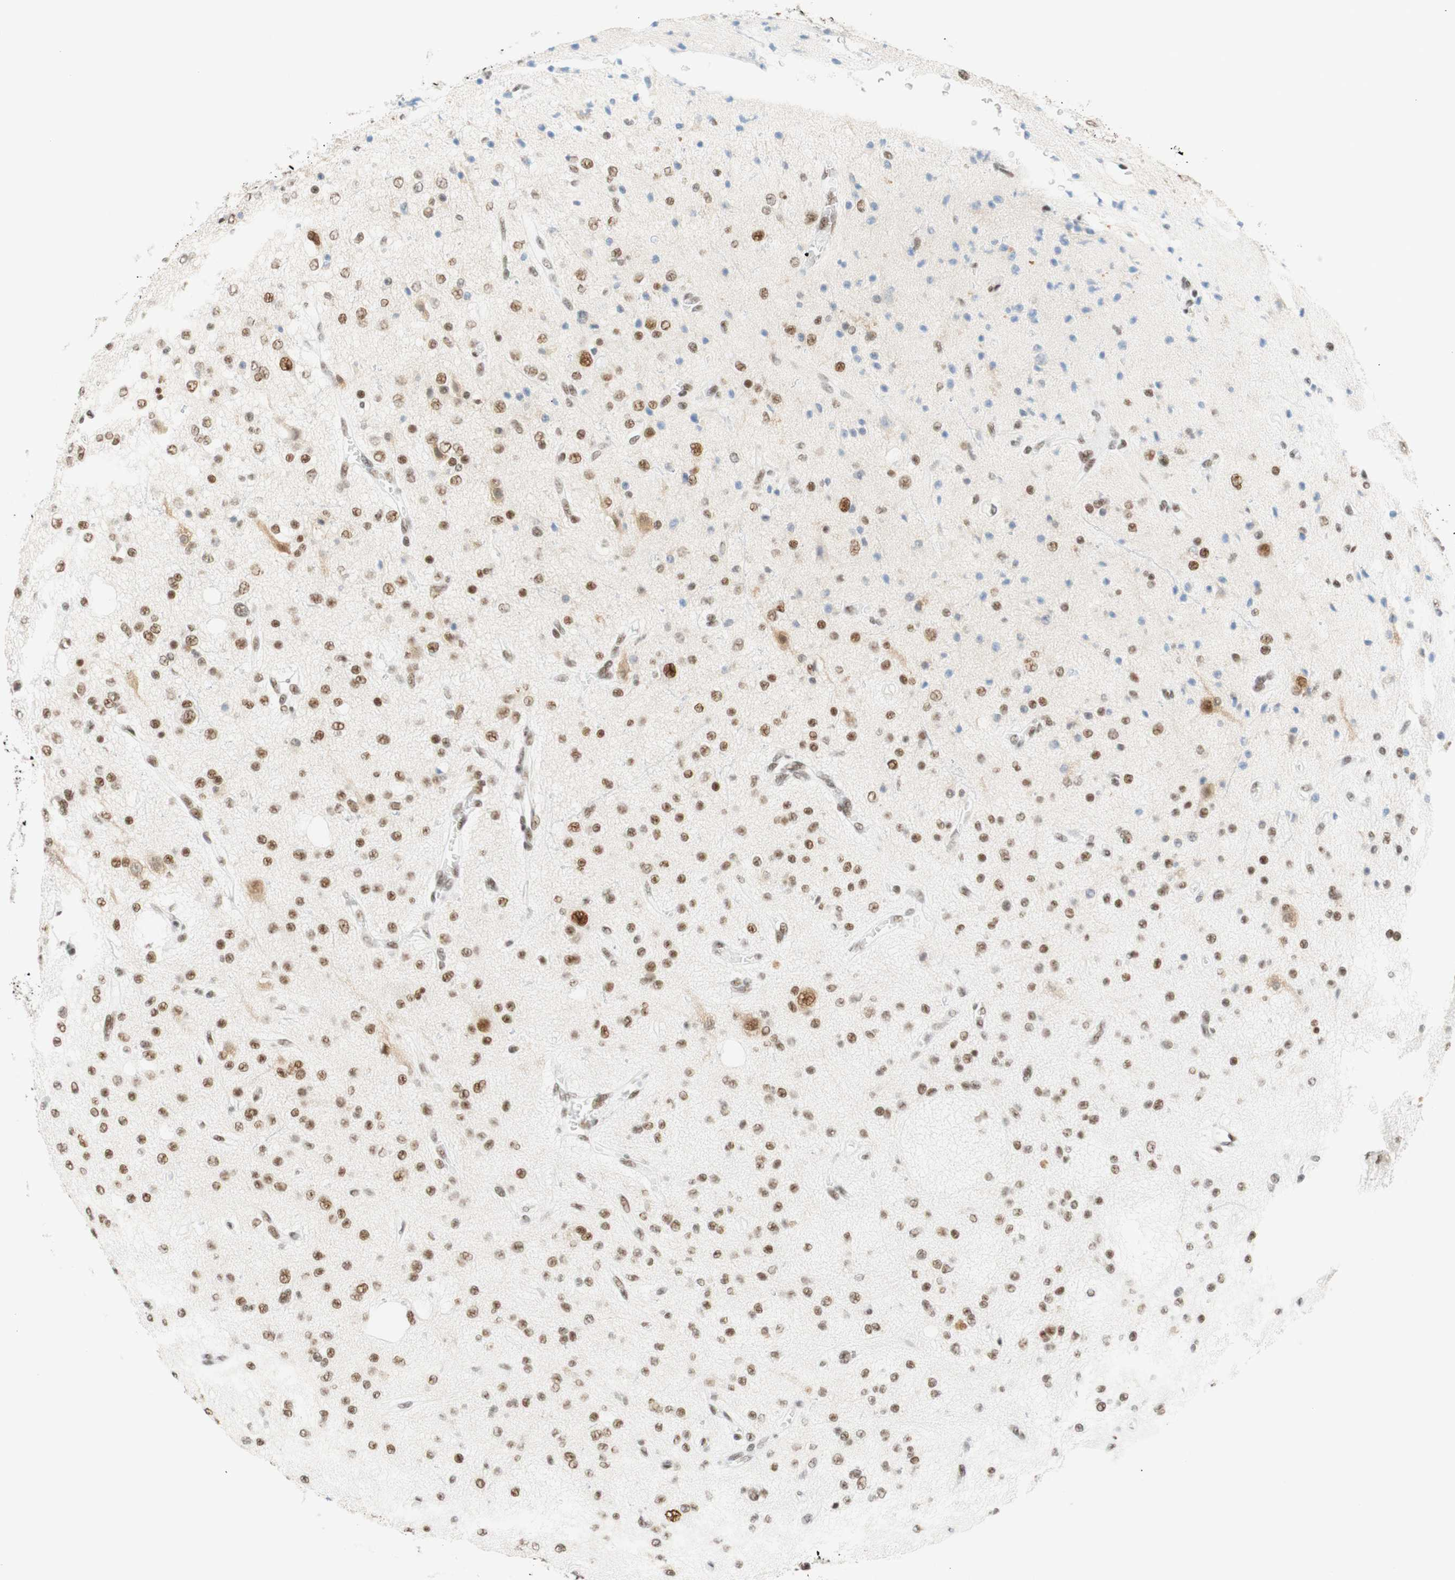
{"staining": {"intensity": "moderate", "quantity": "25%-75%", "location": "nuclear"}, "tissue": "glioma", "cell_type": "Tumor cells", "image_type": "cancer", "snomed": [{"axis": "morphology", "description": "Glioma, malignant, Low grade"}, {"axis": "topography", "description": "Brain"}], "caption": "Low-grade glioma (malignant) stained with a brown dye exhibits moderate nuclear positive expression in about 25%-75% of tumor cells.", "gene": "RNF20", "patient": {"sex": "male", "age": 38}}